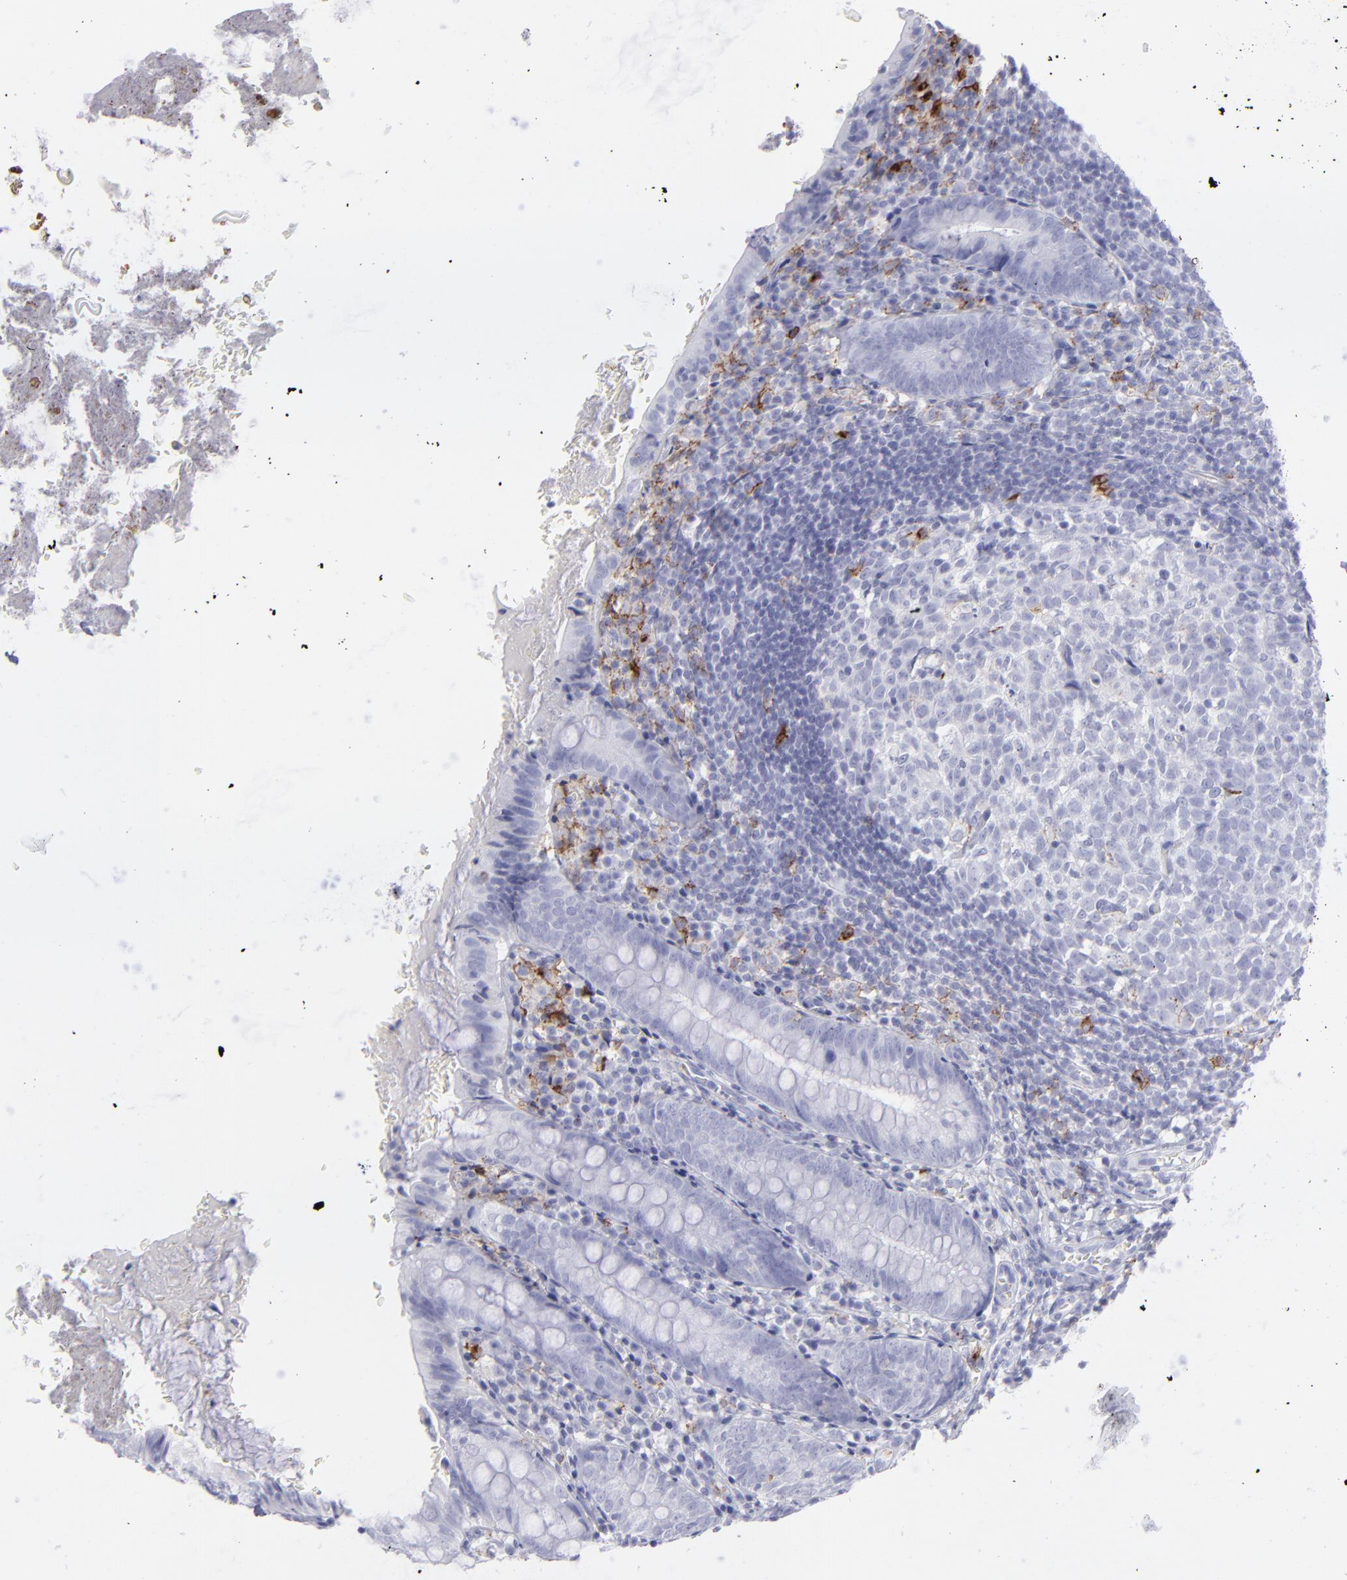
{"staining": {"intensity": "negative", "quantity": "none", "location": "none"}, "tissue": "appendix", "cell_type": "Glandular cells", "image_type": "normal", "snomed": [{"axis": "morphology", "description": "Normal tissue, NOS"}, {"axis": "topography", "description": "Appendix"}], "caption": "Immunohistochemistry (IHC) photomicrograph of benign appendix stained for a protein (brown), which reveals no positivity in glandular cells. The staining was performed using DAB (3,3'-diaminobenzidine) to visualize the protein expression in brown, while the nuclei were stained in blue with hematoxylin (Magnification: 20x).", "gene": "SELPLG", "patient": {"sex": "female", "age": 10}}